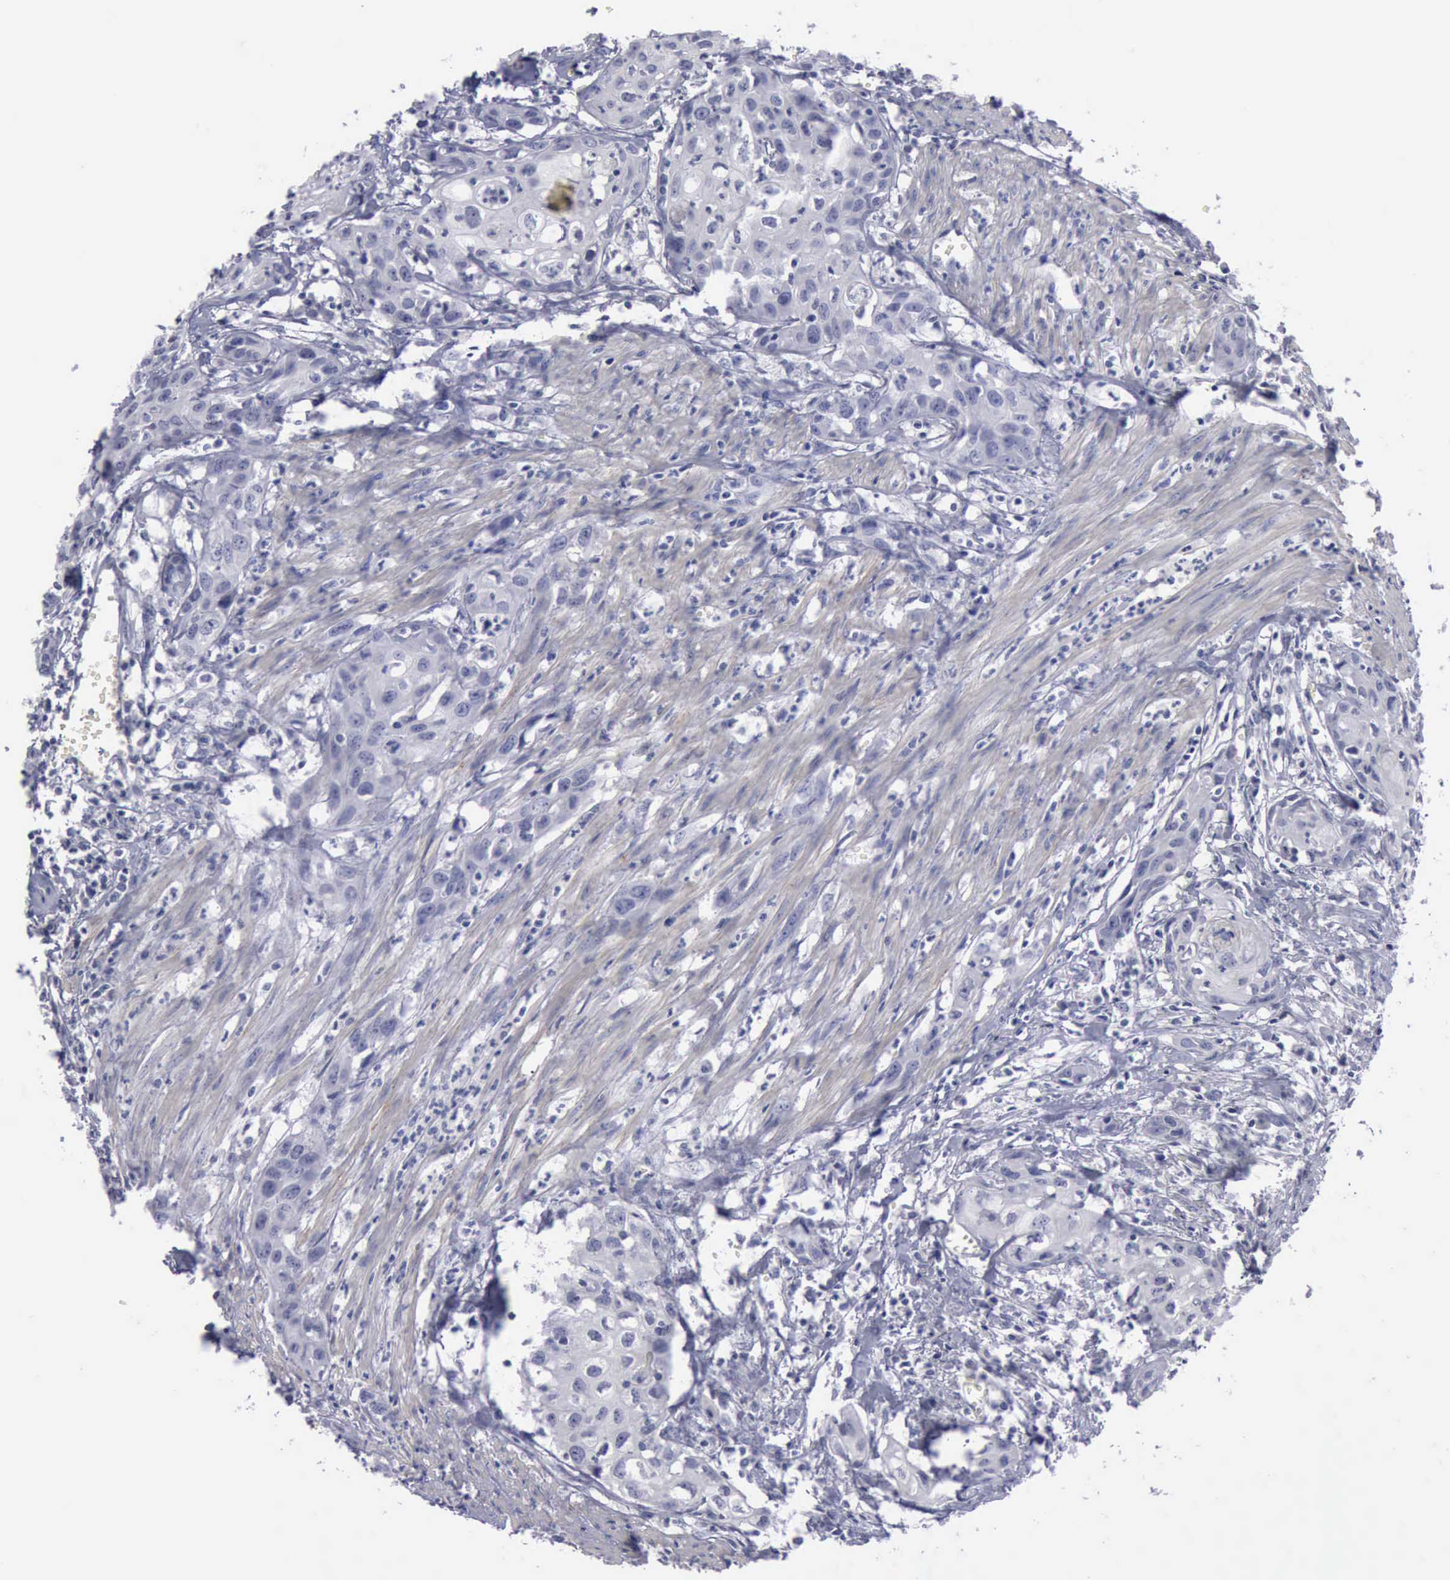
{"staining": {"intensity": "negative", "quantity": "none", "location": "none"}, "tissue": "urothelial cancer", "cell_type": "Tumor cells", "image_type": "cancer", "snomed": [{"axis": "morphology", "description": "Urothelial carcinoma, High grade"}, {"axis": "topography", "description": "Urinary bladder"}], "caption": "The micrograph shows no significant positivity in tumor cells of urothelial cancer.", "gene": "CDH2", "patient": {"sex": "male", "age": 54}}